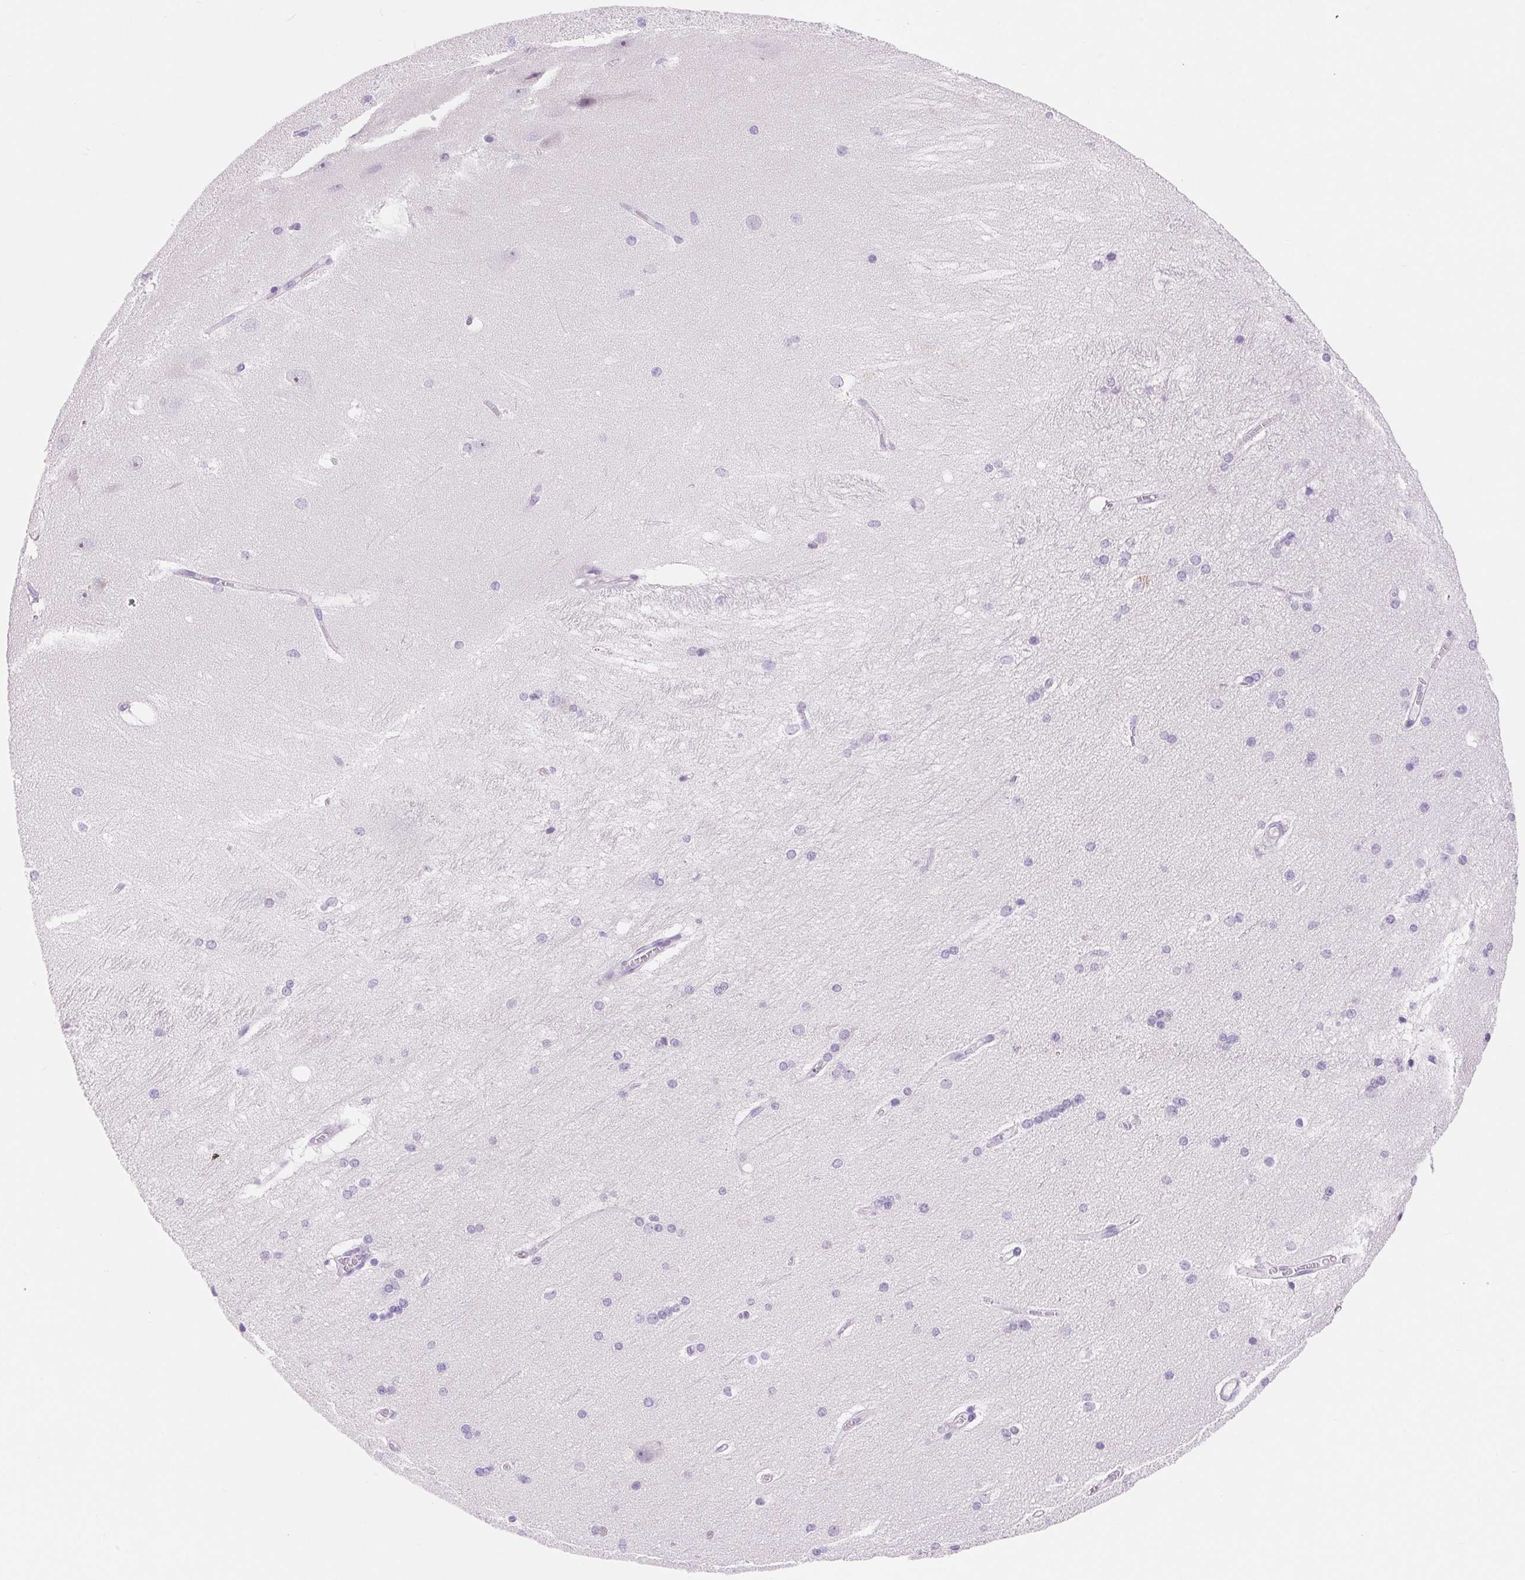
{"staining": {"intensity": "negative", "quantity": "none", "location": "none"}, "tissue": "hippocampus", "cell_type": "Glial cells", "image_type": "normal", "snomed": [{"axis": "morphology", "description": "Normal tissue, NOS"}, {"axis": "topography", "description": "Cerebral cortex"}, {"axis": "topography", "description": "Hippocampus"}], "caption": "Immunohistochemistry photomicrograph of unremarkable hippocampus stained for a protein (brown), which reveals no staining in glial cells.", "gene": "ASGR2", "patient": {"sex": "female", "age": 19}}